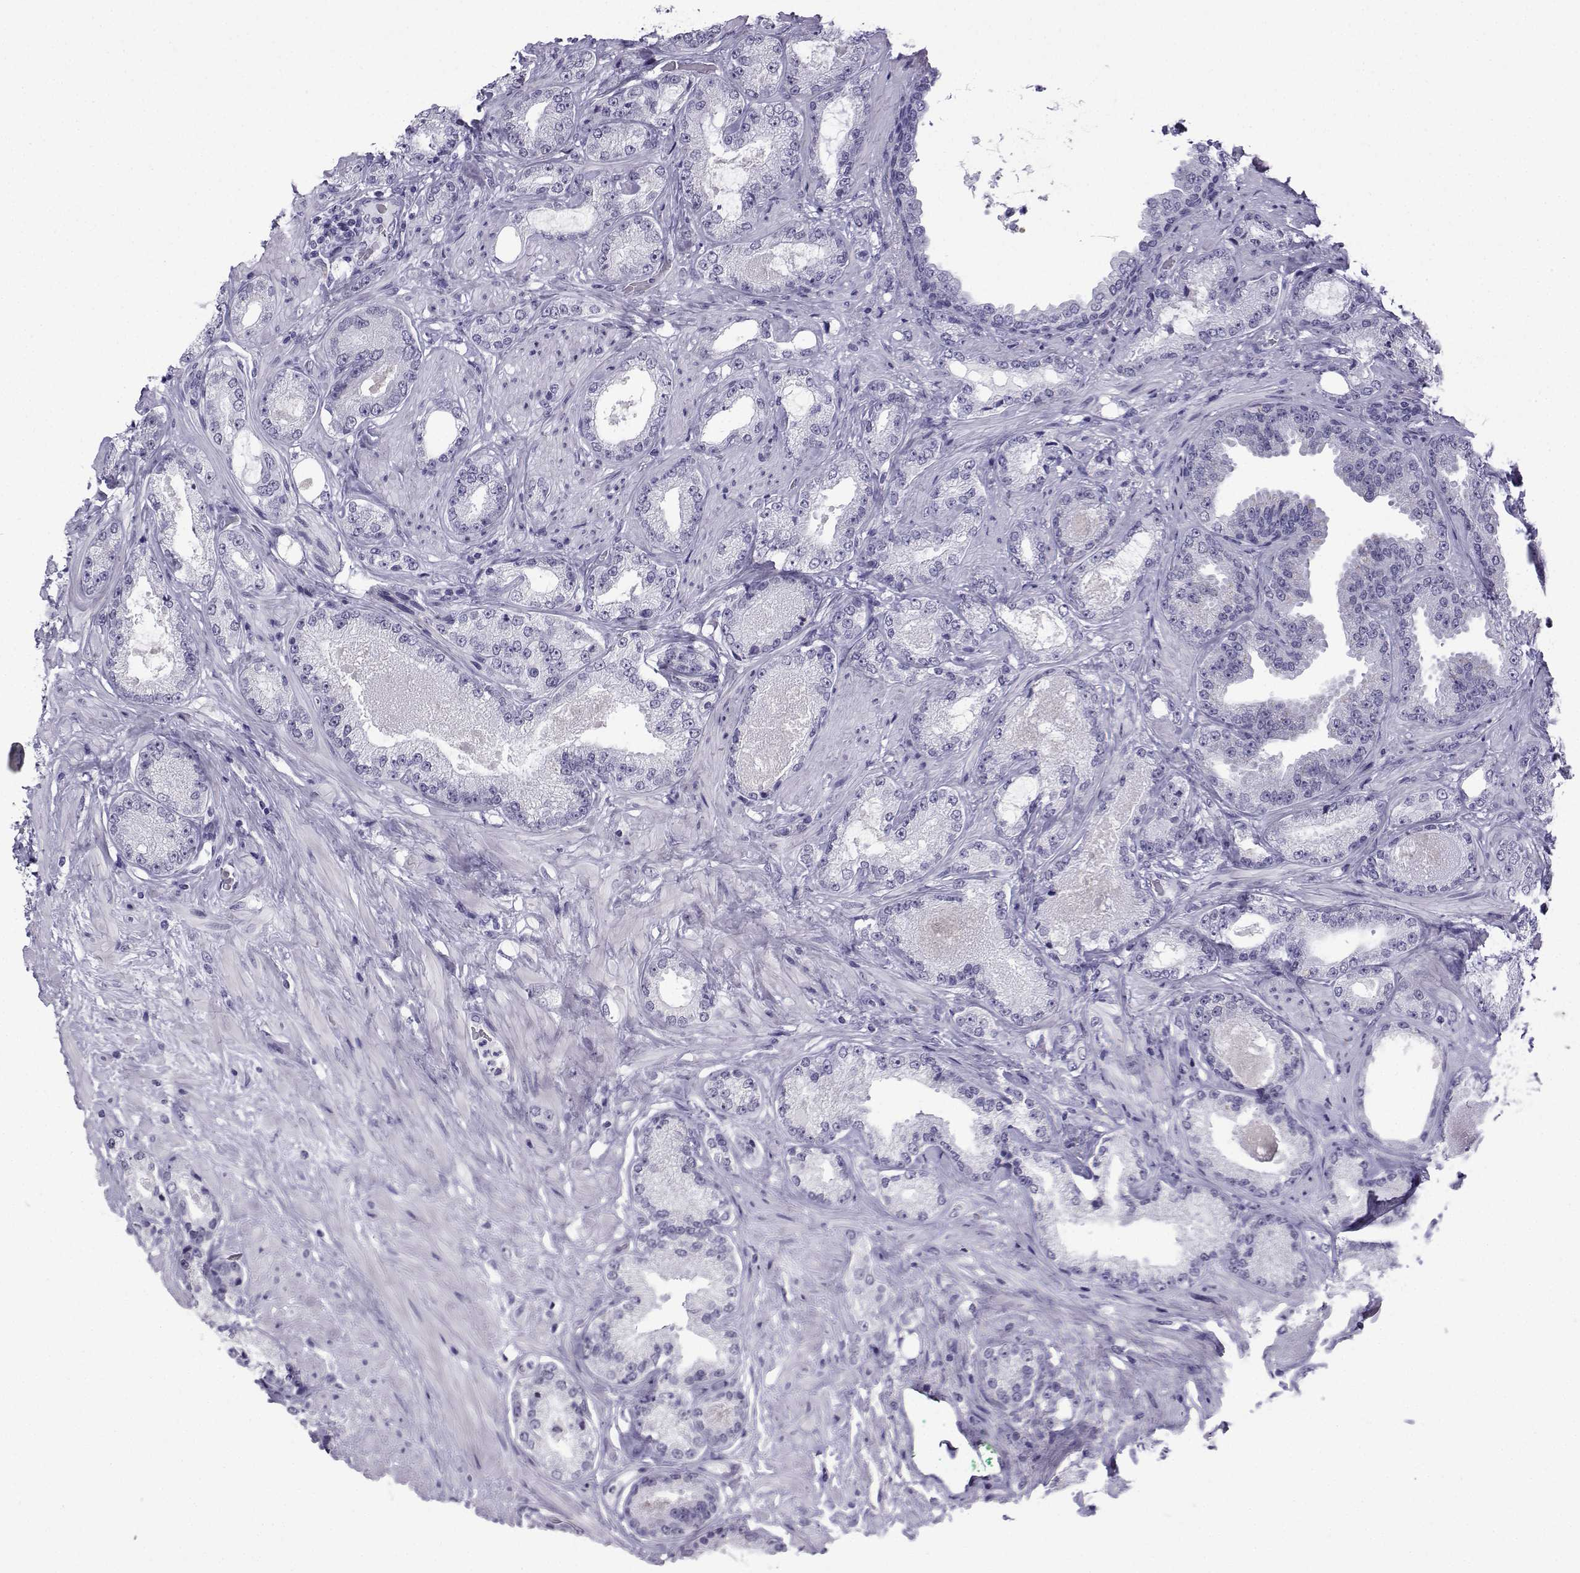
{"staining": {"intensity": "negative", "quantity": "none", "location": "none"}, "tissue": "prostate cancer", "cell_type": "Tumor cells", "image_type": "cancer", "snomed": [{"axis": "morphology", "description": "Adenocarcinoma, Low grade"}, {"axis": "topography", "description": "Prostate"}], "caption": "A high-resolution micrograph shows IHC staining of prostate low-grade adenocarcinoma, which shows no significant staining in tumor cells.", "gene": "MRGBP", "patient": {"sex": "male", "age": 68}}